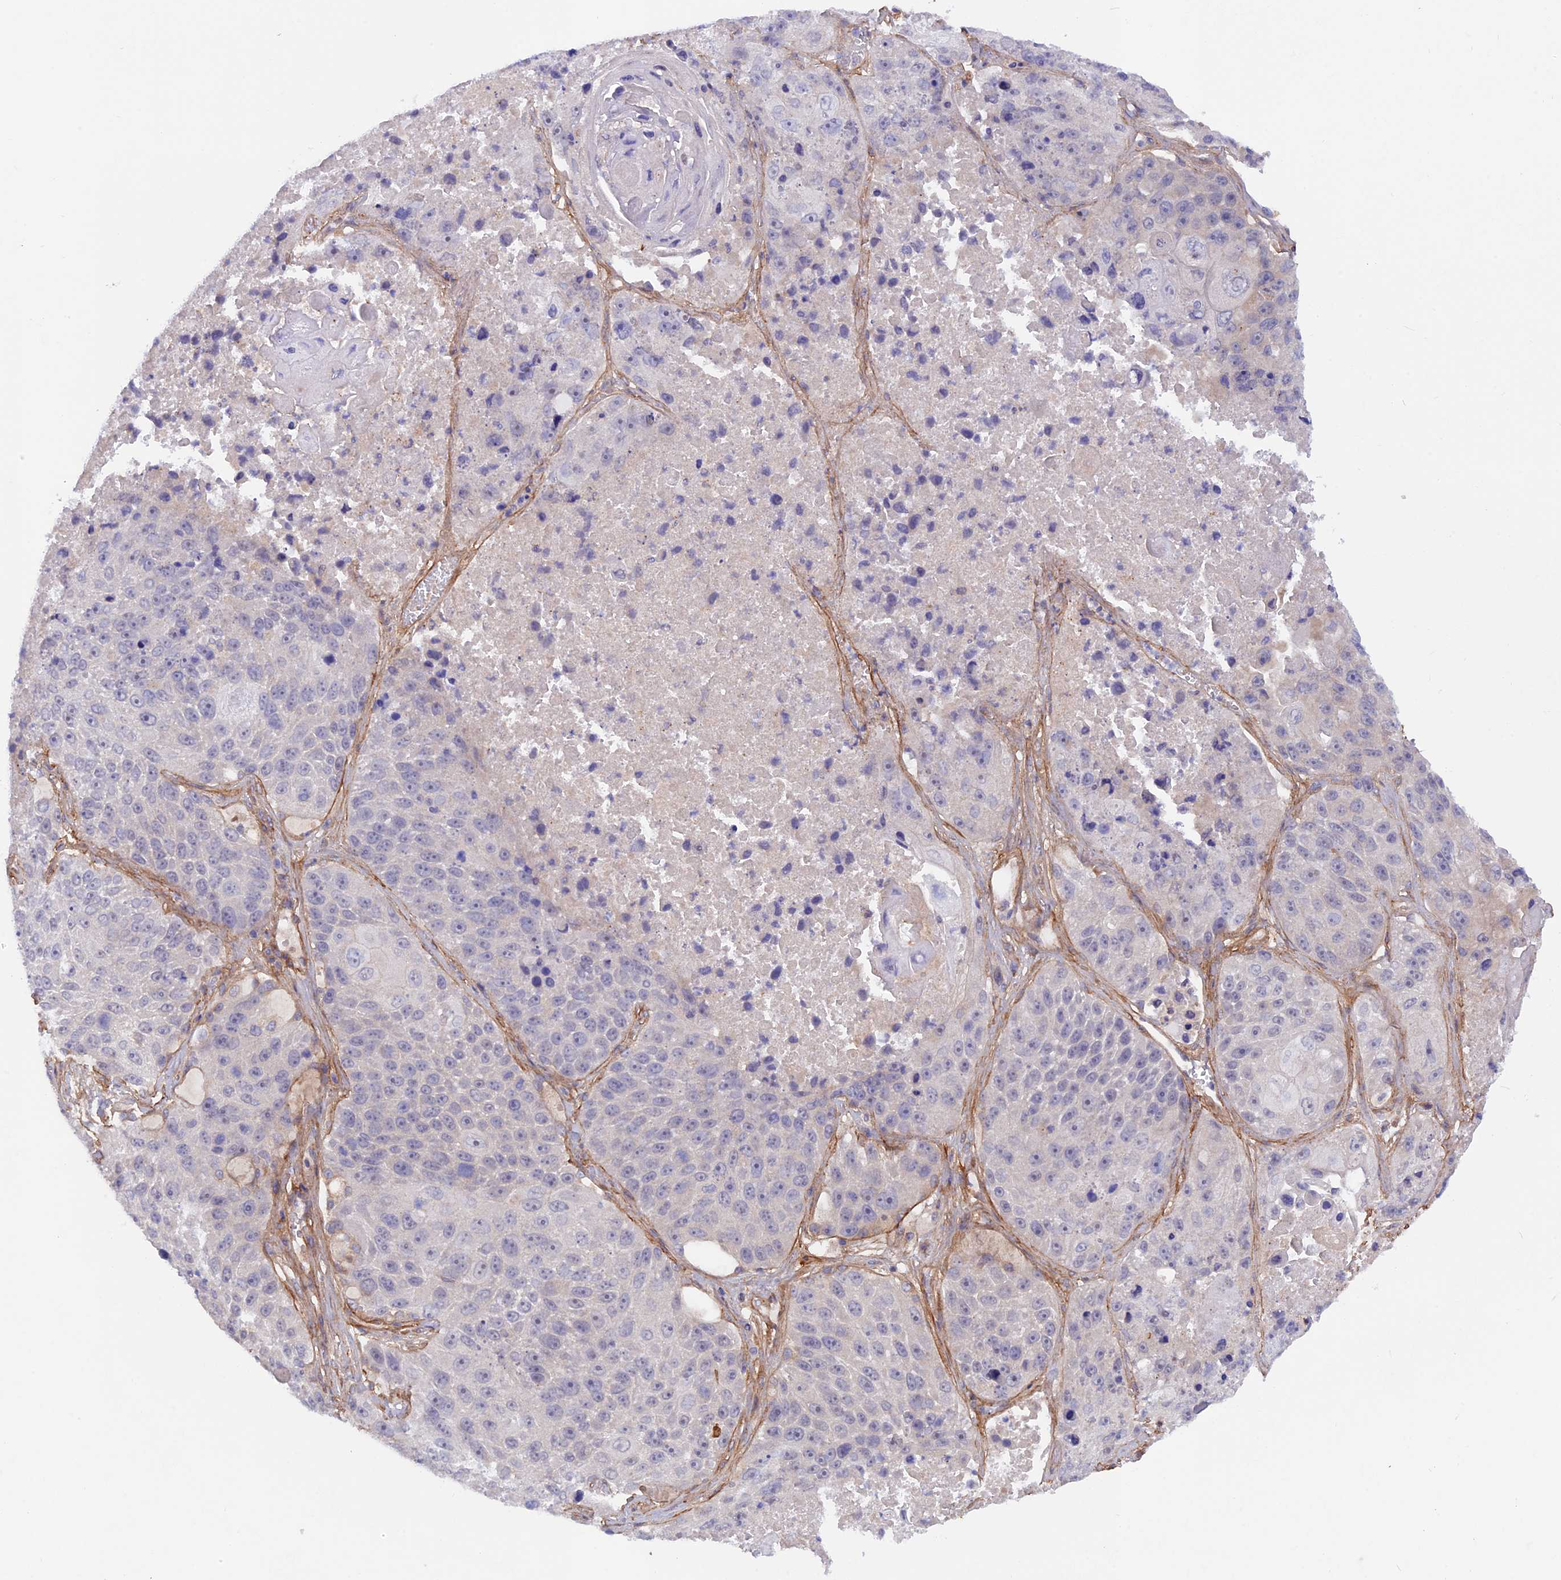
{"staining": {"intensity": "negative", "quantity": "none", "location": "none"}, "tissue": "lung cancer", "cell_type": "Tumor cells", "image_type": "cancer", "snomed": [{"axis": "morphology", "description": "Squamous cell carcinoma, NOS"}, {"axis": "topography", "description": "Lung"}], "caption": "Immunohistochemical staining of lung cancer shows no significant staining in tumor cells.", "gene": "COL4A3", "patient": {"sex": "male", "age": 61}}